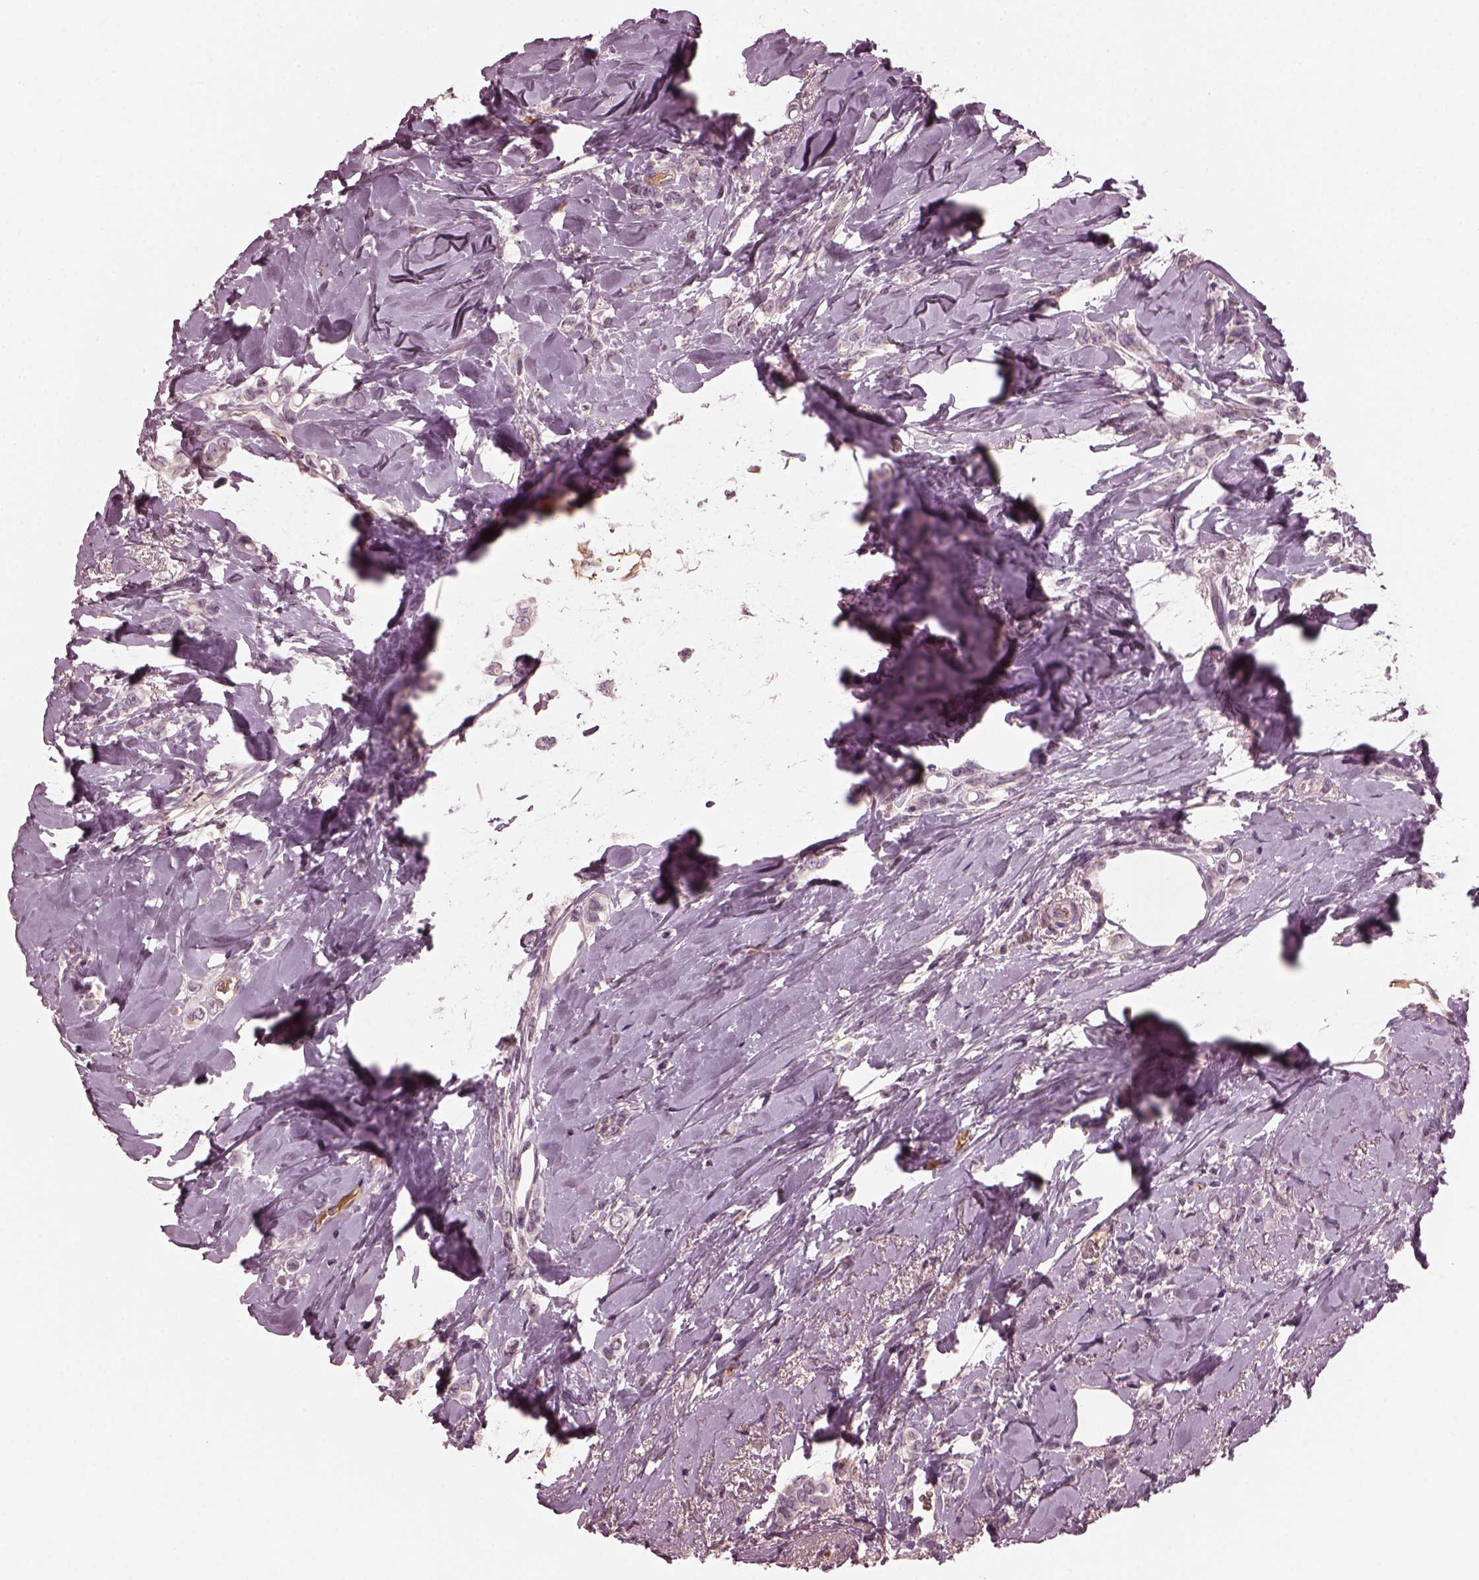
{"staining": {"intensity": "negative", "quantity": "none", "location": "none"}, "tissue": "breast cancer", "cell_type": "Tumor cells", "image_type": "cancer", "snomed": [{"axis": "morphology", "description": "Lobular carcinoma"}, {"axis": "topography", "description": "Breast"}], "caption": "DAB immunohistochemical staining of human breast cancer shows no significant positivity in tumor cells.", "gene": "PORCN", "patient": {"sex": "female", "age": 66}}